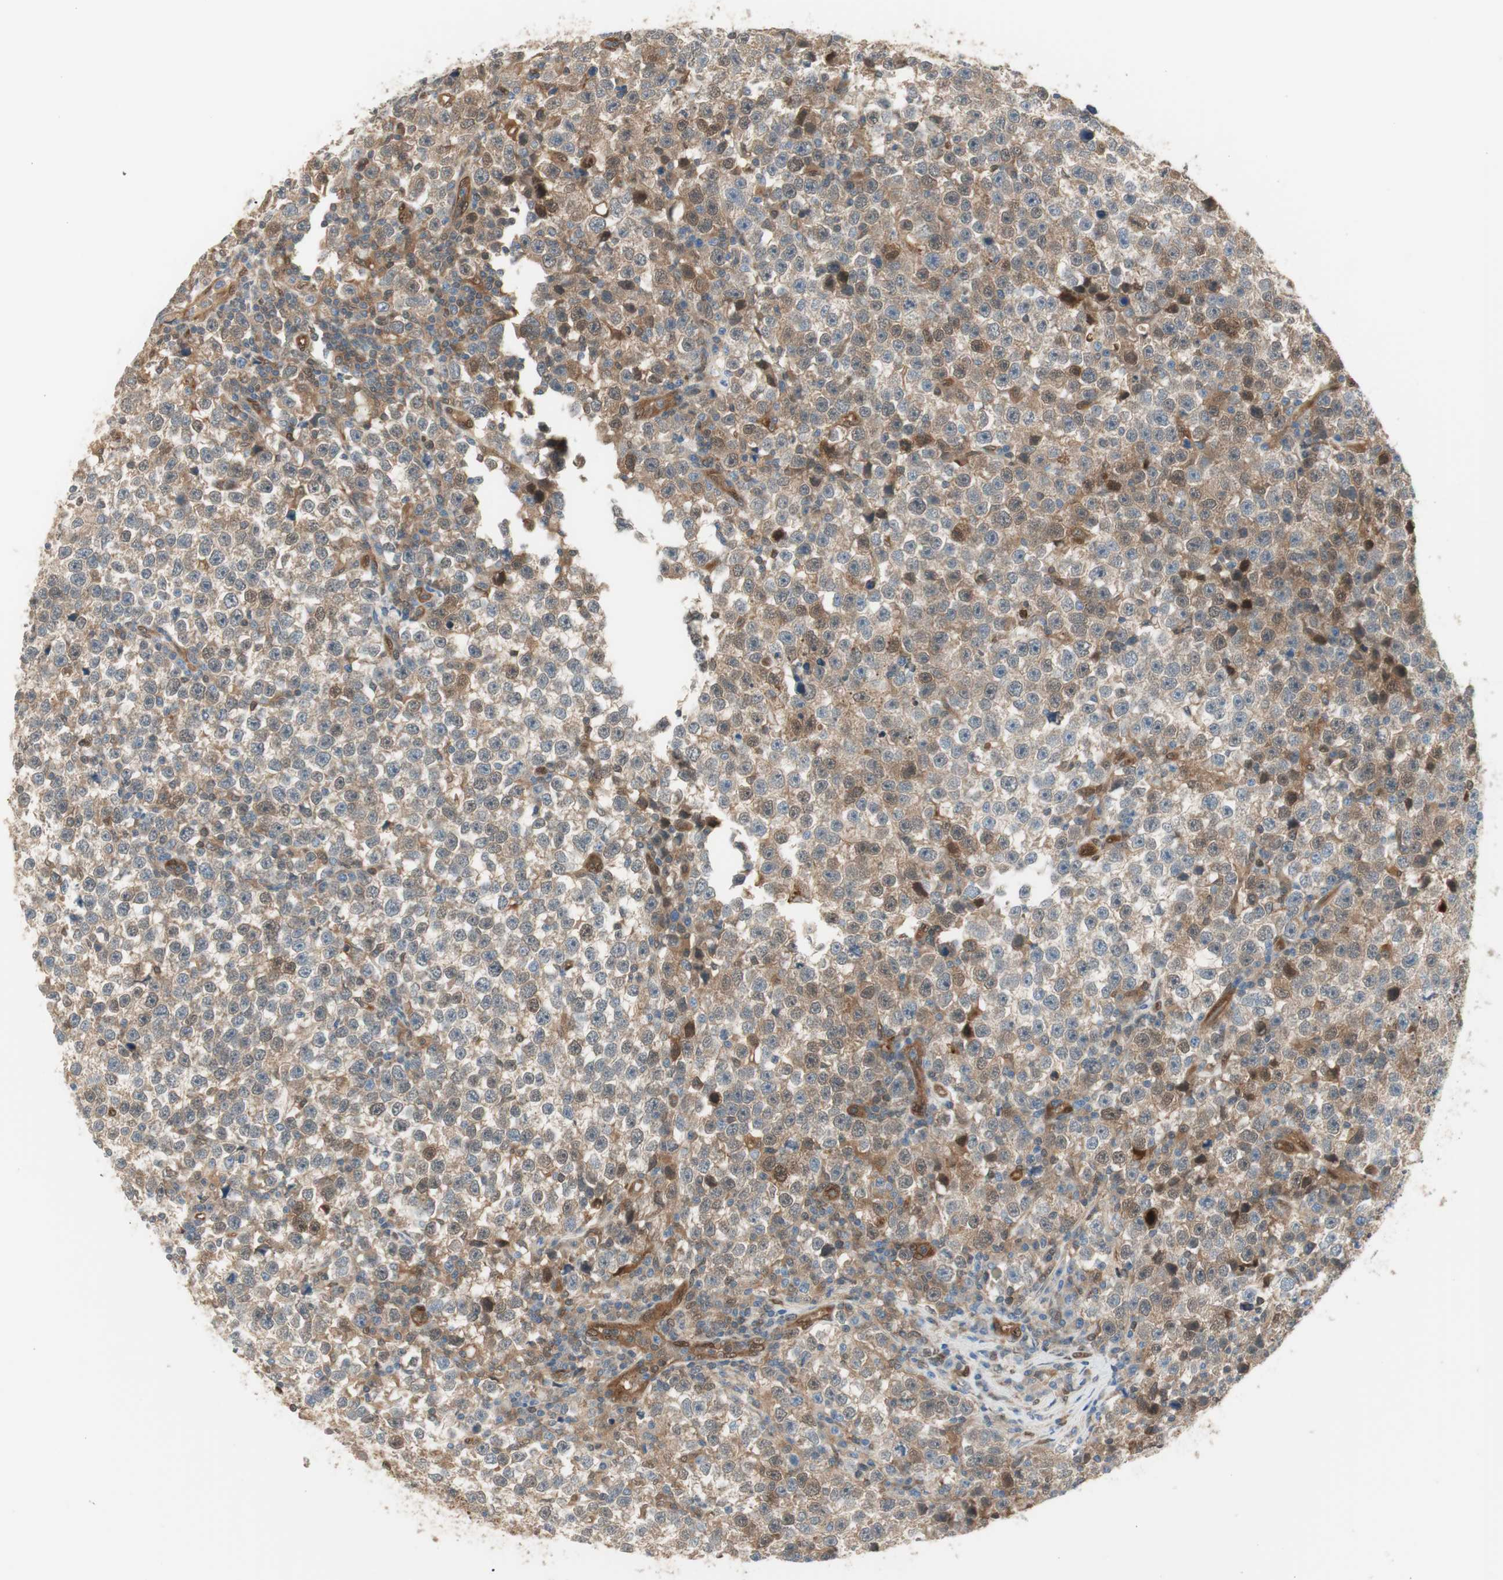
{"staining": {"intensity": "moderate", "quantity": ">75%", "location": "cytoplasmic/membranous"}, "tissue": "testis cancer", "cell_type": "Tumor cells", "image_type": "cancer", "snomed": [{"axis": "morphology", "description": "Seminoma, NOS"}, {"axis": "topography", "description": "Testis"}], "caption": "Moderate cytoplasmic/membranous protein staining is appreciated in about >75% of tumor cells in testis seminoma. Using DAB (brown) and hematoxylin (blue) stains, captured at high magnification using brightfield microscopy.", "gene": "SERPINB6", "patient": {"sex": "male", "age": 43}}